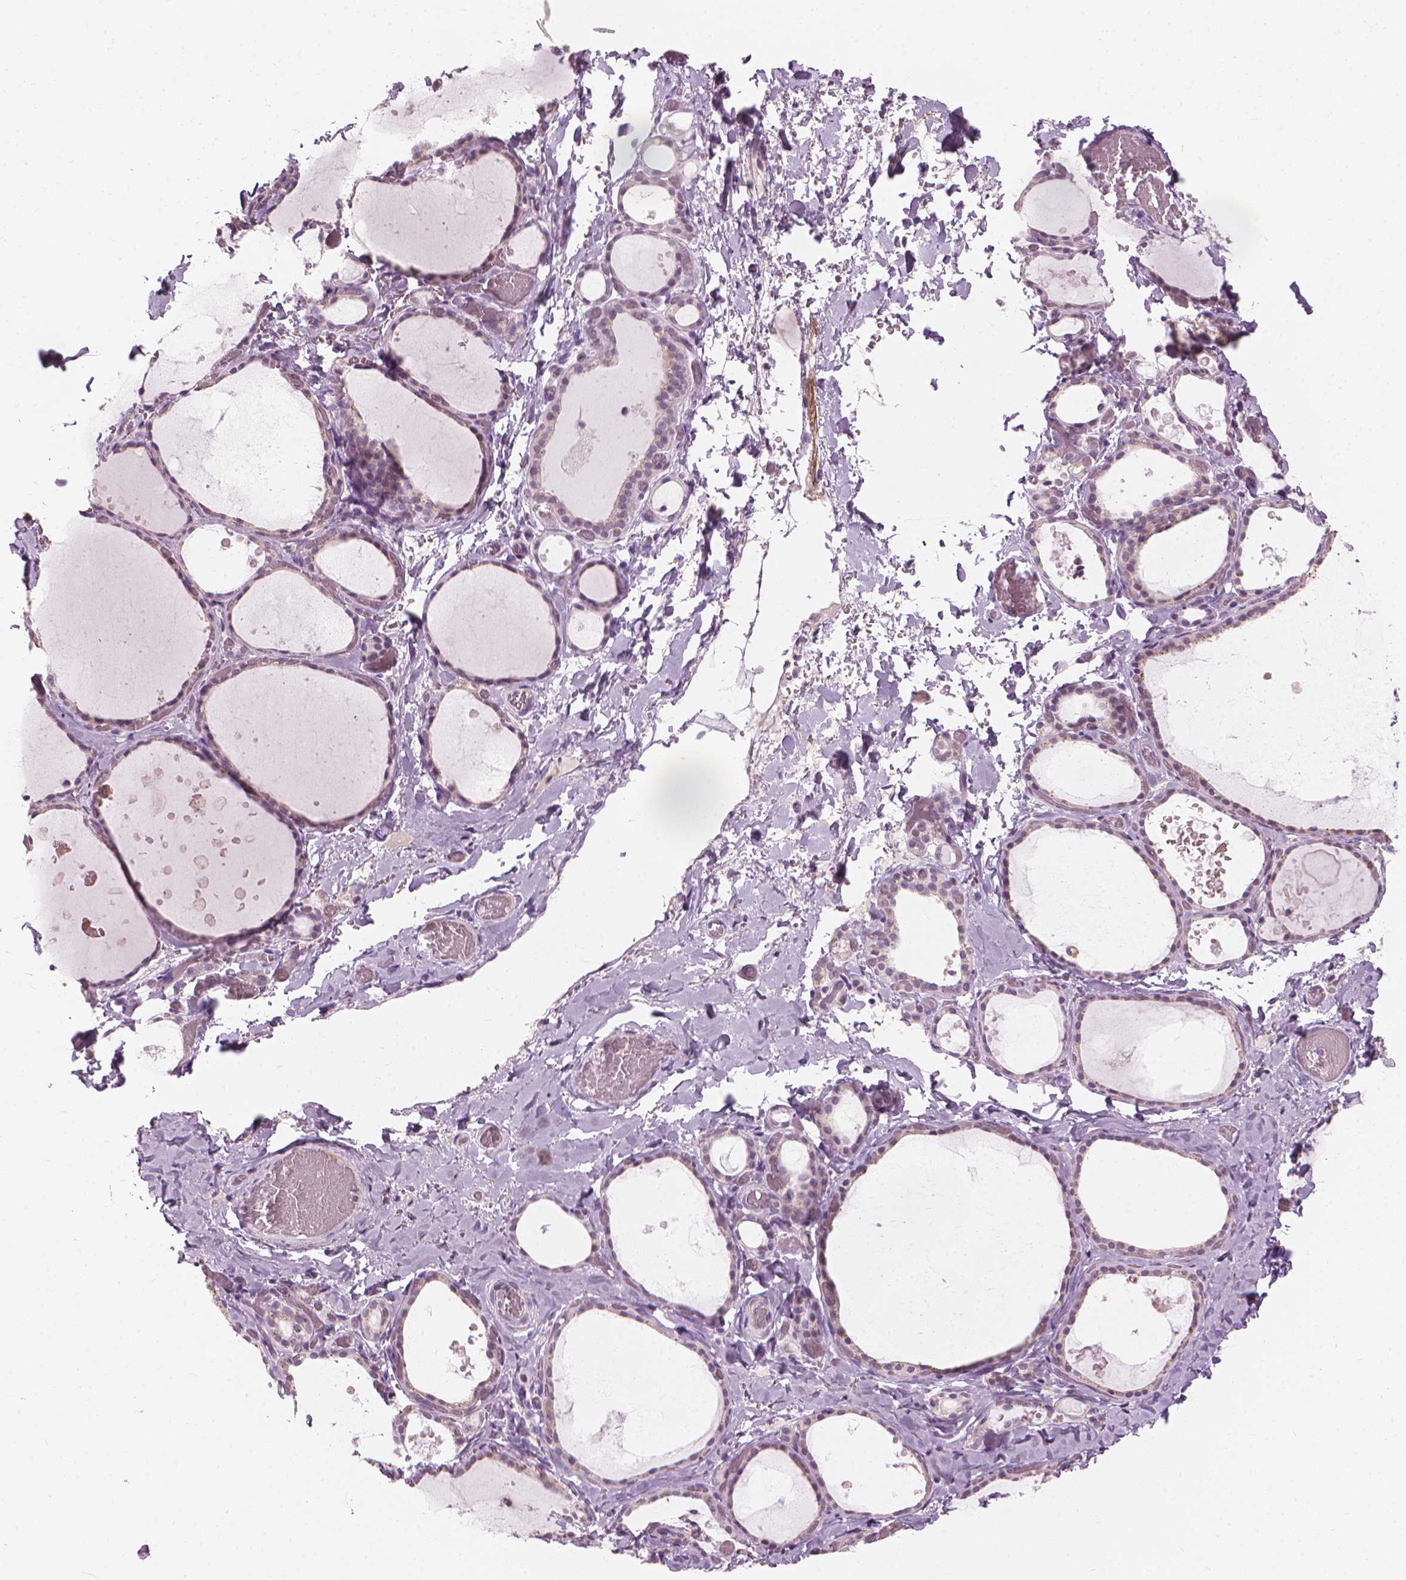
{"staining": {"intensity": "weak", "quantity": "25%-75%", "location": "cytoplasmic/membranous"}, "tissue": "thyroid gland", "cell_type": "Glandular cells", "image_type": "normal", "snomed": [{"axis": "morphology", "description": "Normal tissue, NOS"}, {"axis": "topography", "description": "Thyroid gland"}], "caption": "Immunohistochemistry photomicrograph of benign thyroid gland: human thyroid gland stained using immunohistochemistry displays low levels of weak protein expression localized specifically in the cytoplasmic/membranous of glandular cells, appearing as a cytoplasmic/membranous brown color.", "gene": "CFAP126", "patient": {"sex": "female", "age": 56}}